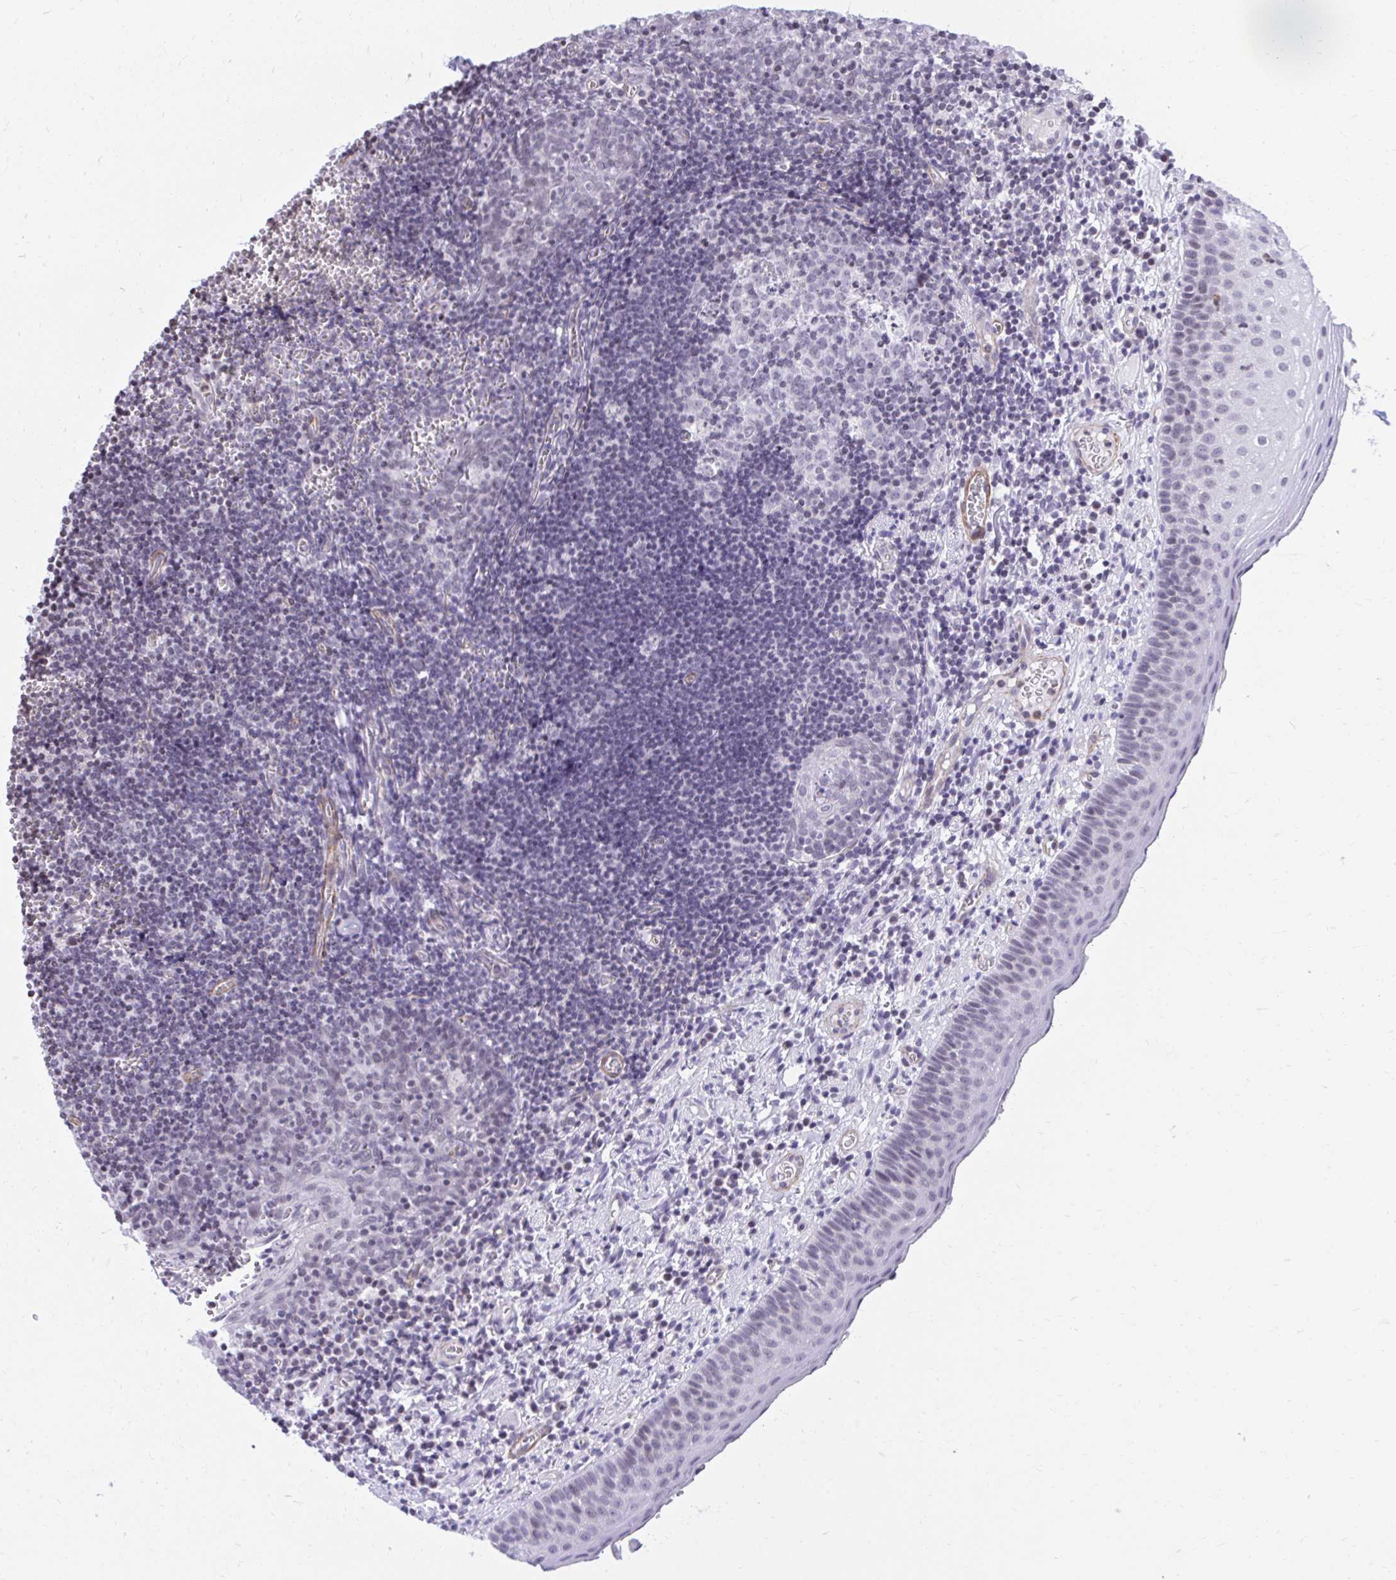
{"staining": {"intensity": "moderate", "quantity": "<25%", "location": "nuclear"}, "tissue": "oral mucosa", "cell_type": "Squamous epithelial cells", "image_type": "normal", "snomed": [{"axis": "morphology", "description": "Normal tissue, NOS"}, {"axis": "morphology", "description": "Squamous cell carcinoma, NOS"}, {"axis": "topography", "description": "Oral tissue"}, {"axis": "topography", "description": "Head-Neck"}], "caption": "Moderate nuclear expression is seen in about <25% of squamous epithelial cells in benign oral mucosa. The protein of interest is stained brown, and the nuclei are stained in blue (DAB (3,3'-diaminobenzidine) IHC with brightfield microscopy, high magnification).", "gene": "KCNN4", "patient": {"sex": "male", "age": 58}}